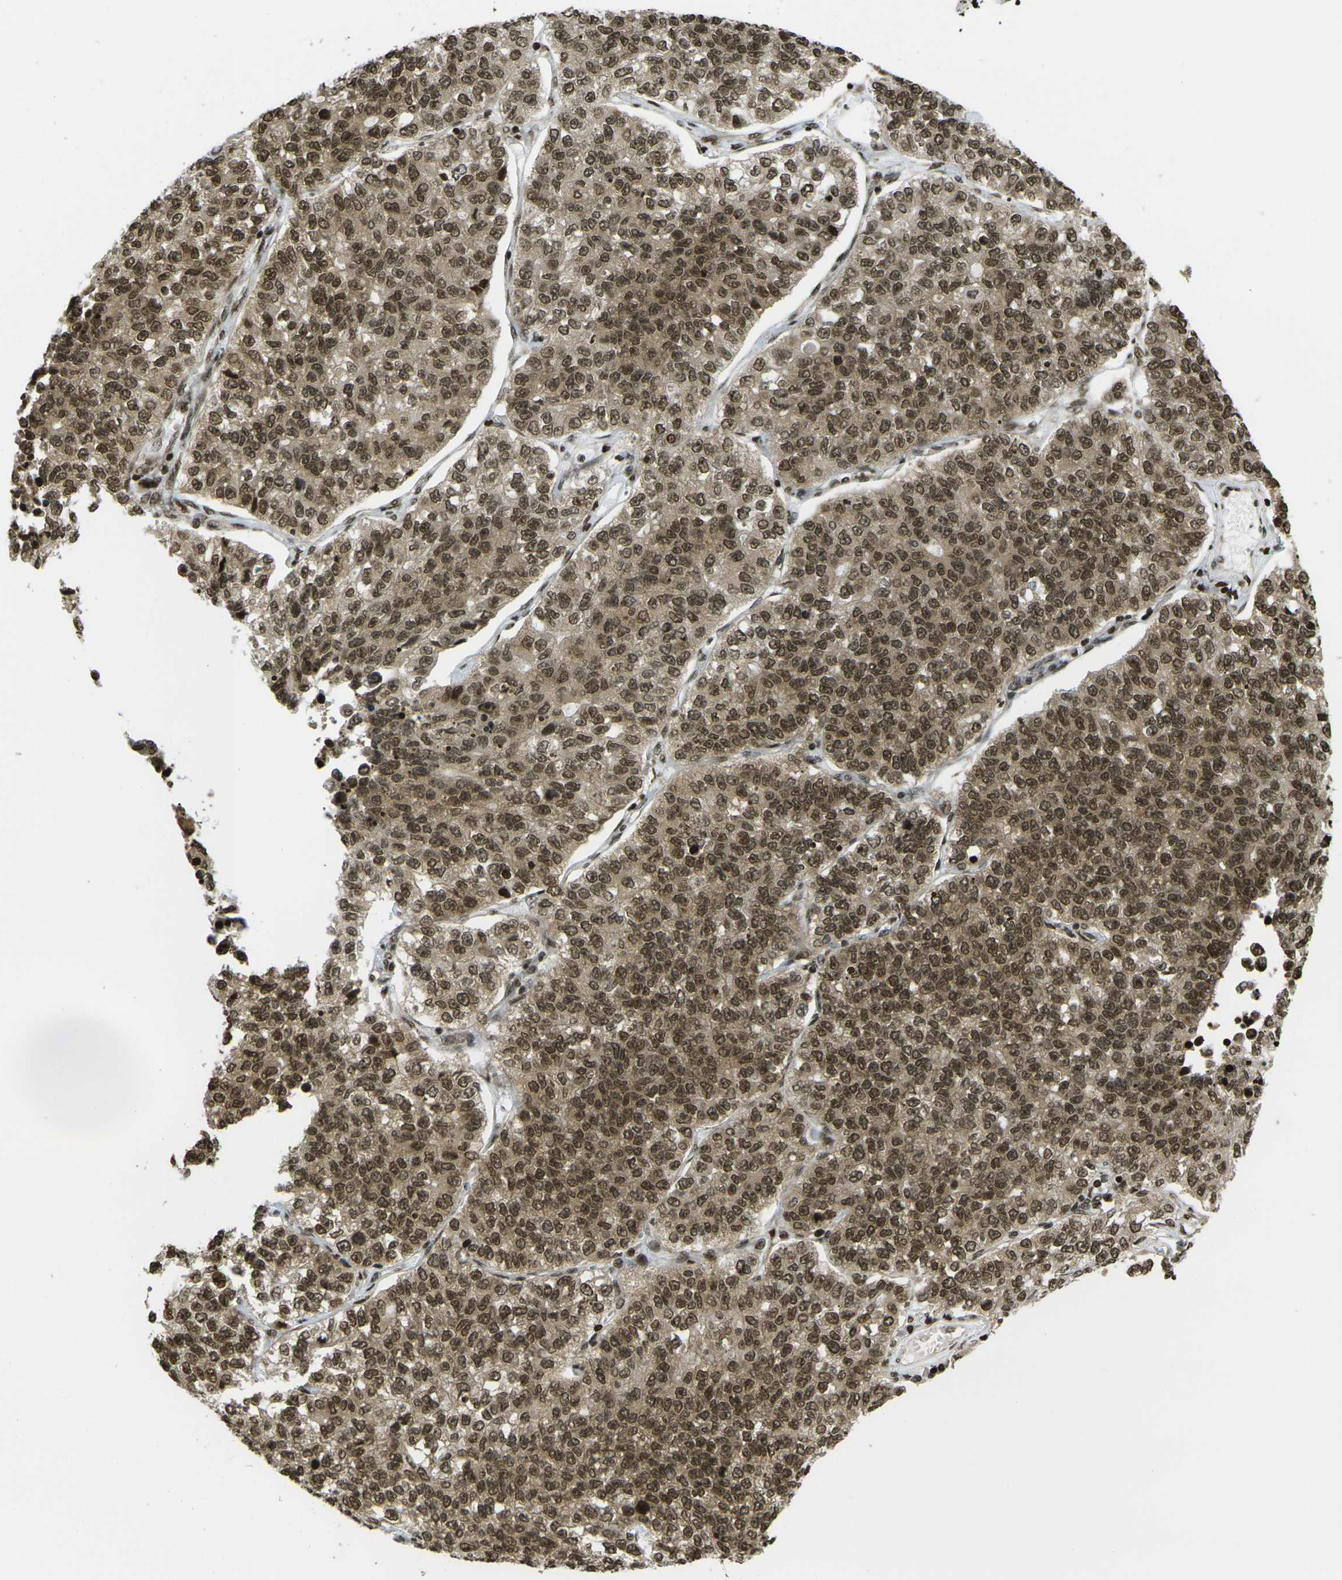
{"staining": {"intensity": "moderate", "quantity": ">75%", "location": "cytoplasmic/membranous,nuclear"}, "tissue": "lung cancer", "cell_type": "Tumor cells", "image_type": "cancer", "snomed": [{"axis": "morphology", "description": "Adenocarcinoma, NOS"}, {"axis": "topography", "description": "Lung"}], "caption": "Lung cancer stained with a protein marker shows moderate staining in tumor cells.", "gene": "RUVBL2", "patient": {"sex": "male", "age": 49}}